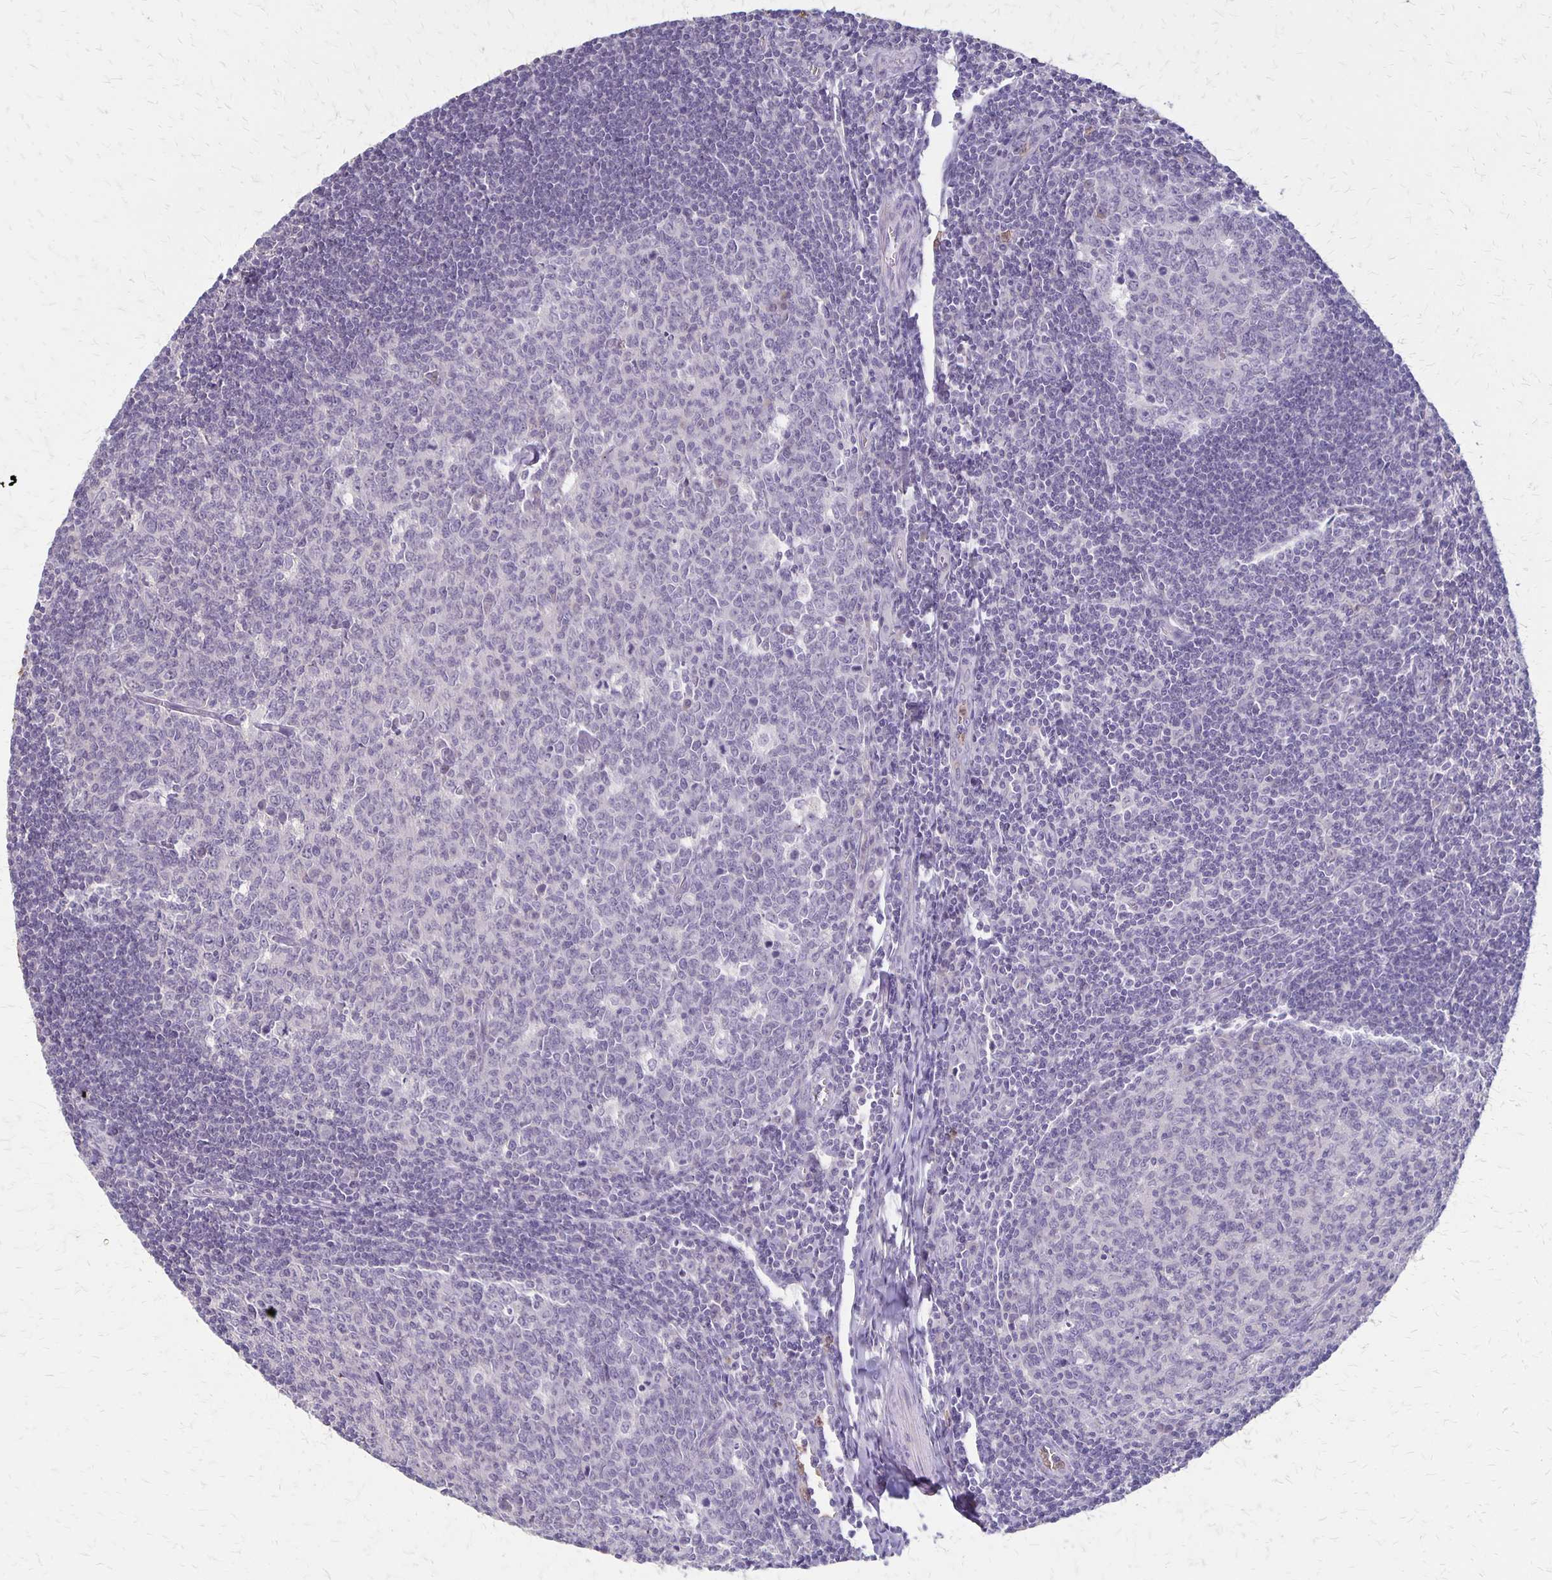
{"staining": {"intensity": "negative", "quantity": "none", "location": "none"}, "tissue": "tonsil", "cell_type": "Germinal center cells", "image_type": "normal", "snomed": [{"axis": "morphology", "description": "Normal tissue, NOS"}, {"axis": "topography", "description": "Tonsil"}], "caption": "Tonsil stained for a protein using immunohistochemistry demonstrates no positivity germinal center cells.", "gene": "SEPTIN5", "patient": {"sex": "male", "age": 27}}